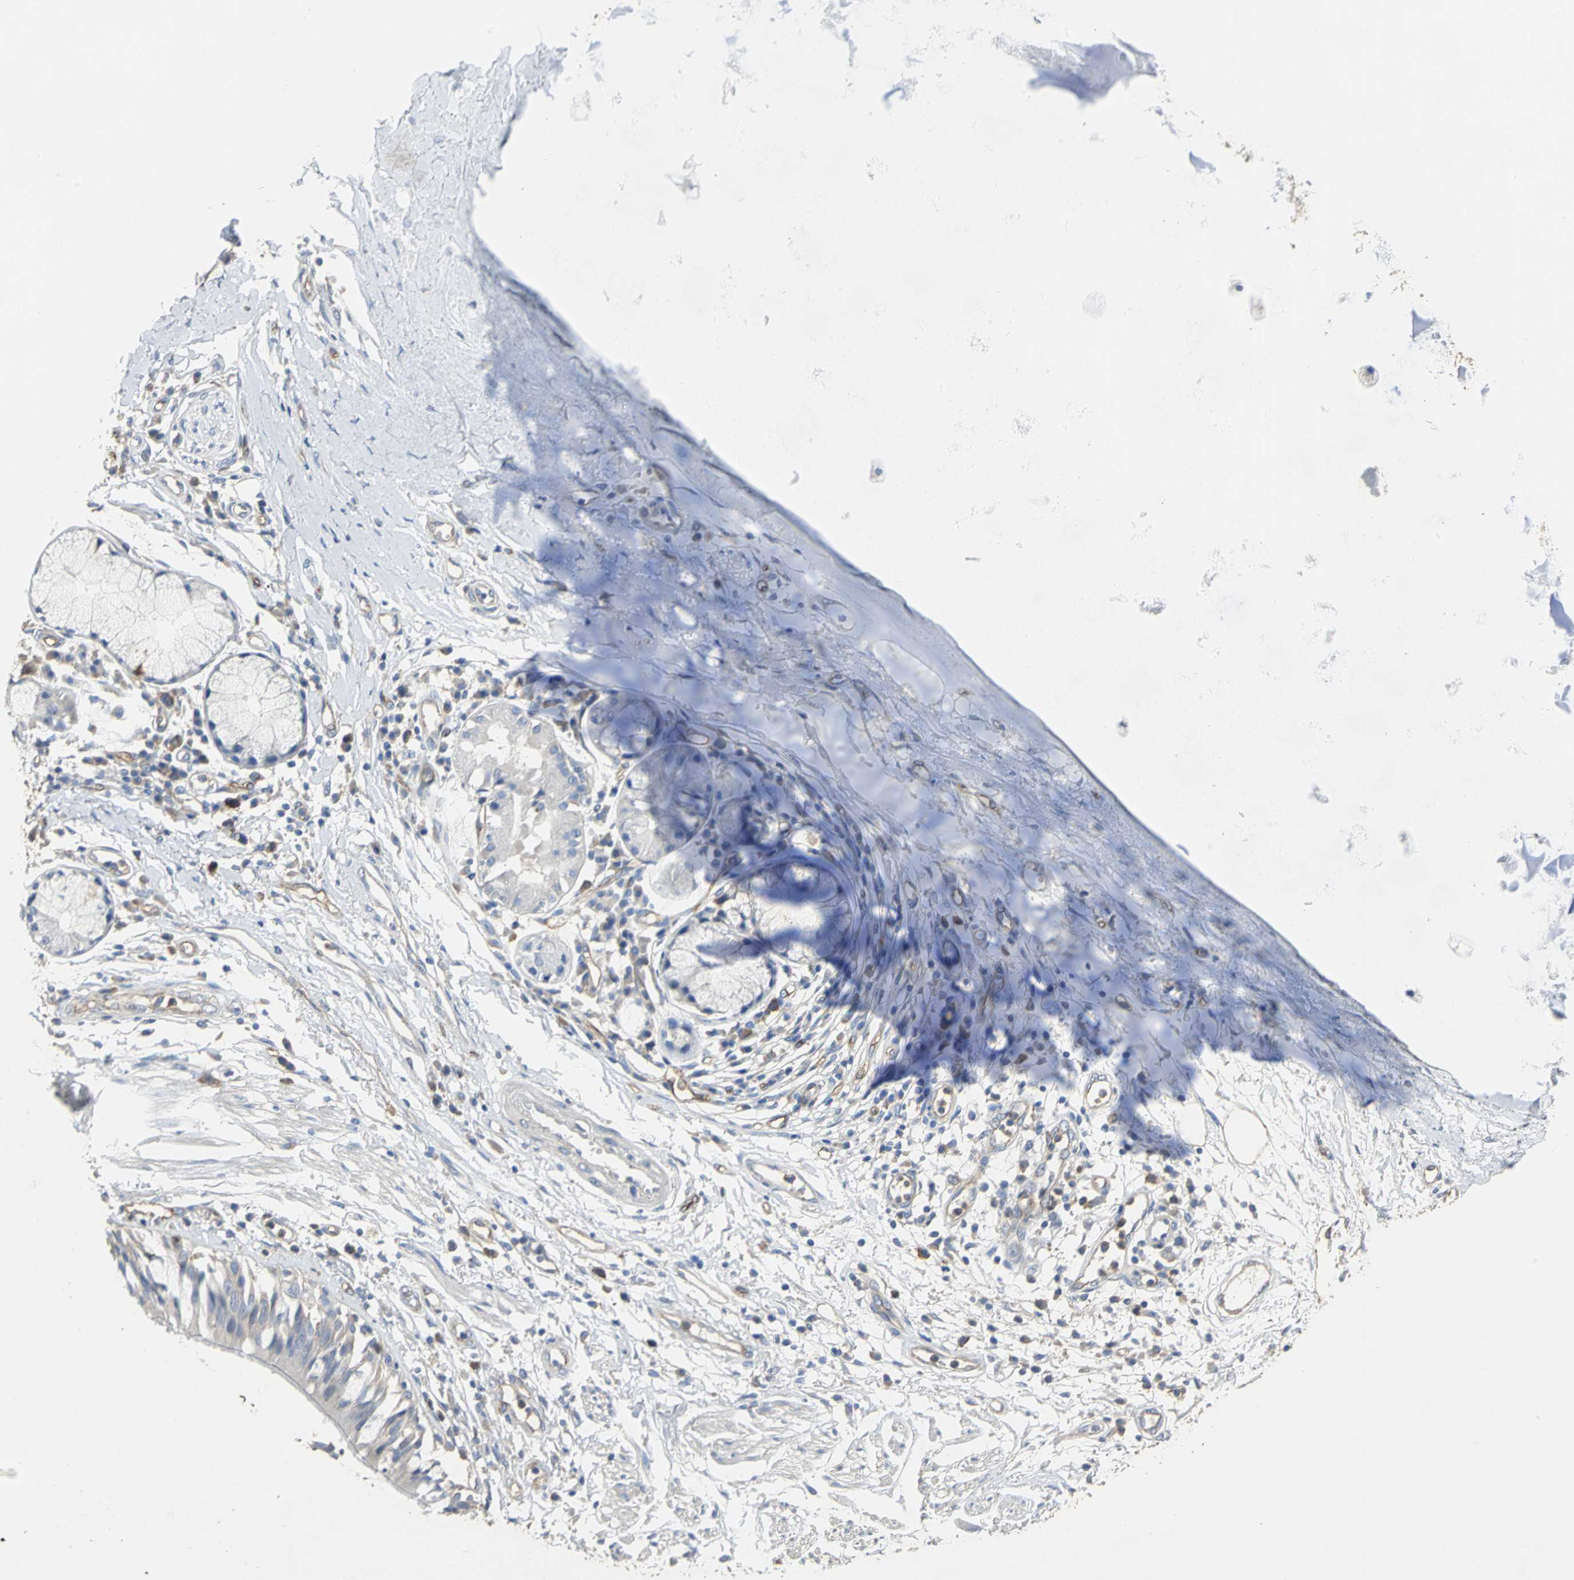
{"staining": {"intensity": "negative", "quantity": "none", "location": "none"}, "tissue": "adipose tissue", "cell_type": "Adipocytes", "image_type": "normal", "snomed": [{"axis": "morphology", "description": "Normal tissue, NOS"}, {"axis": "morphology", "description": "Adenocarcinoma, NOS"}, {"axis": "topography", "description": "Cartilage tissue"}, {"axis": "topography", "description": "Bronchus"}, {"axis": "topography", "description": "Lung"}], "caption": "Immunohistochemistry (IHC) photomicrograph of unremarkable human adipose tissue stained for a protein (brown), which demonstrates no expression in adipocytes. (Brightfield microscopy of DAB (3,3'-diaminobenzidine) immunohistochemistry at high magnification).", "gene": "DLGAP5", "patient": {"sex": "female", "age": 67}}